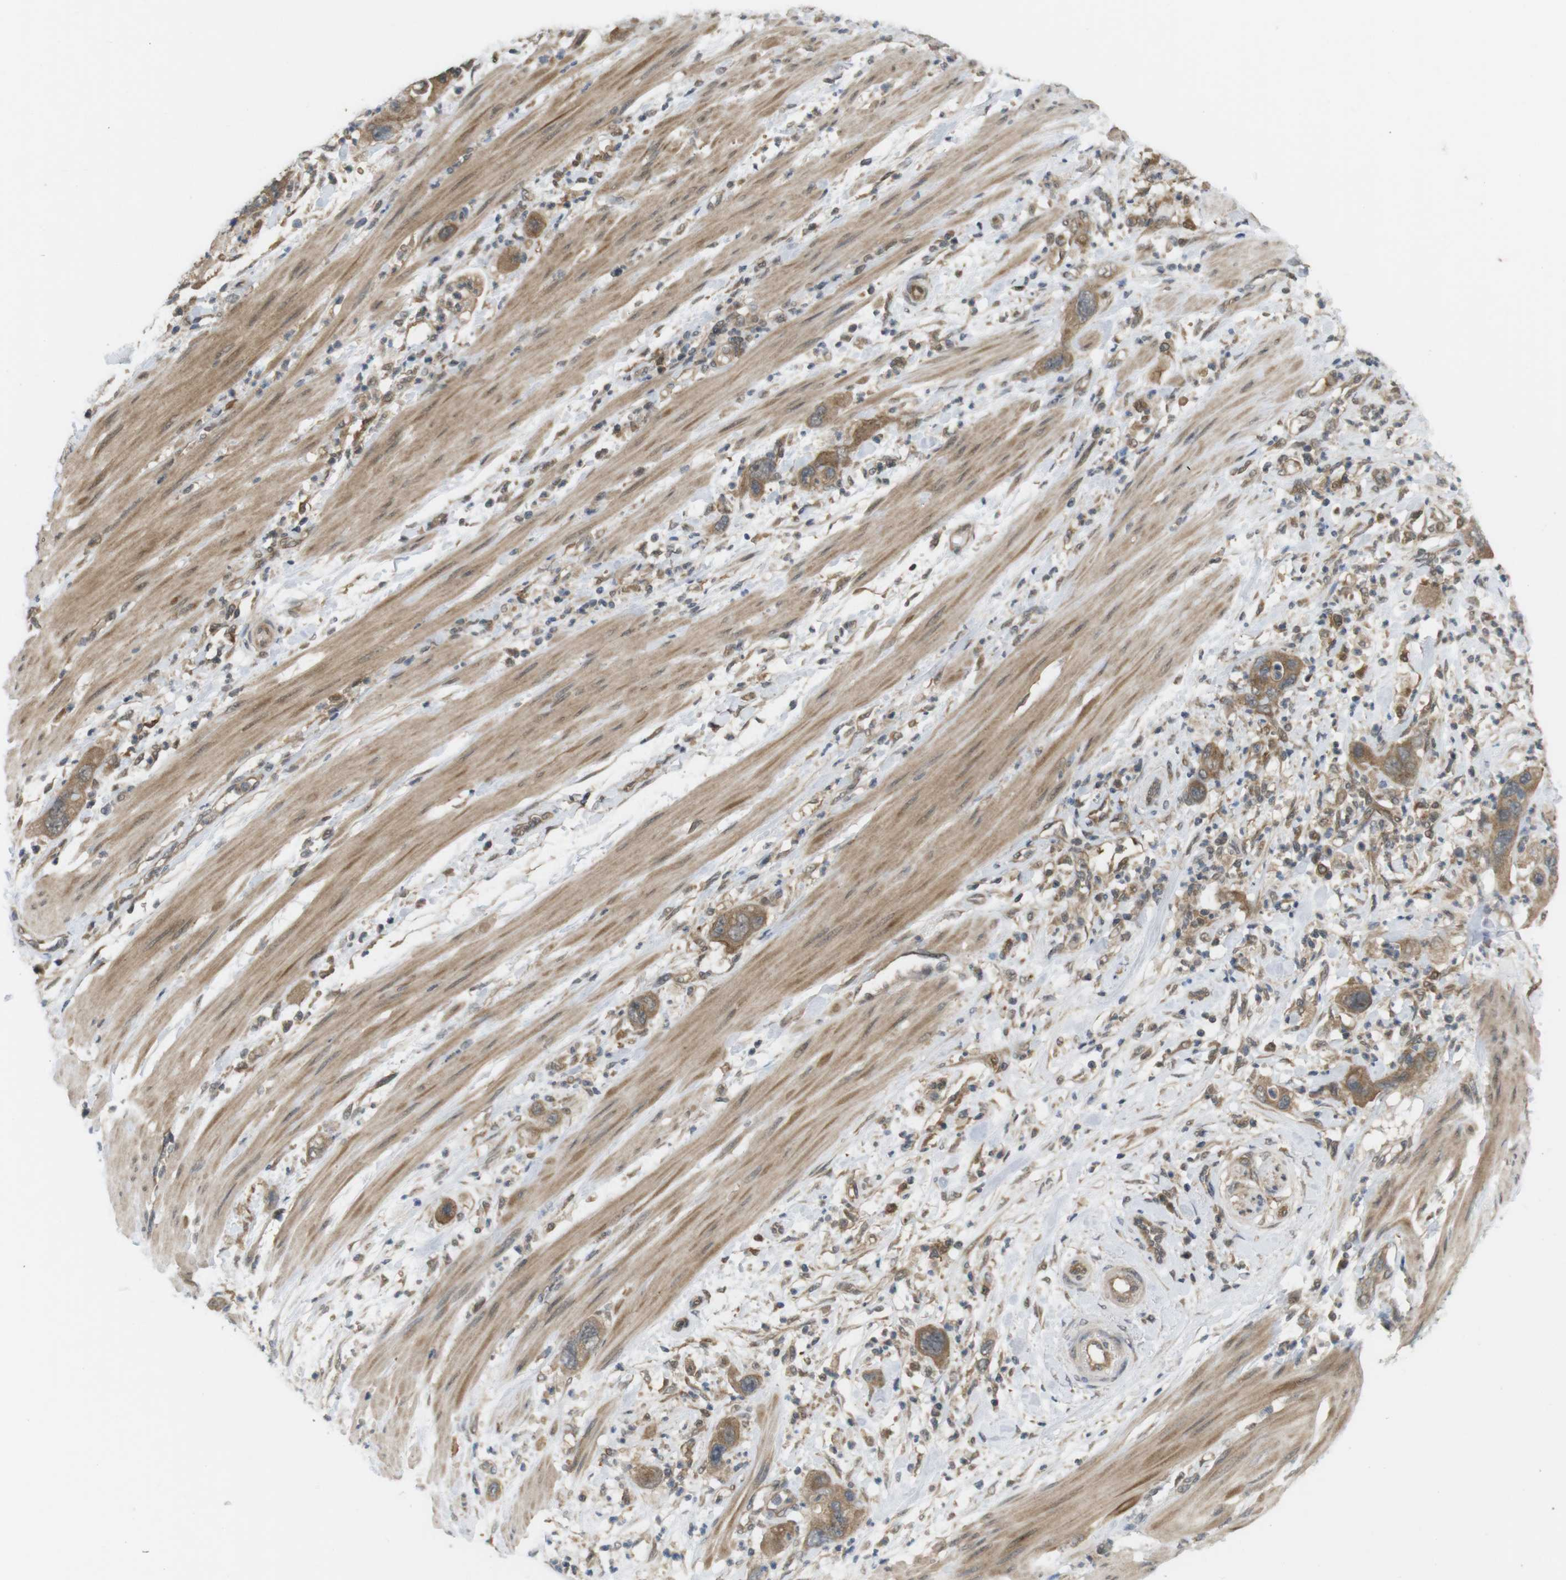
{"staining": {"intensity": "moderate", "quantity": ">75%", "location": "cytoplasmic/membranous"}, "tissue": "pancreatic cancer", "cell_type": "Tumor cells", "image_type": "cancer", "snomed": [{"axis": "morphology", "description": "Adenocarcinoma, NOS"}, {"axis": "topography", "description": "Pancreas"}], "caption": "A histopathology image of pancreatic adenocarcinoma stained for a protein exhibits moderate cytoplasmic/membranous brown staining in tumor cells.", "gene": "RNF130", "patient": {"sex": "female", "age": 71}}